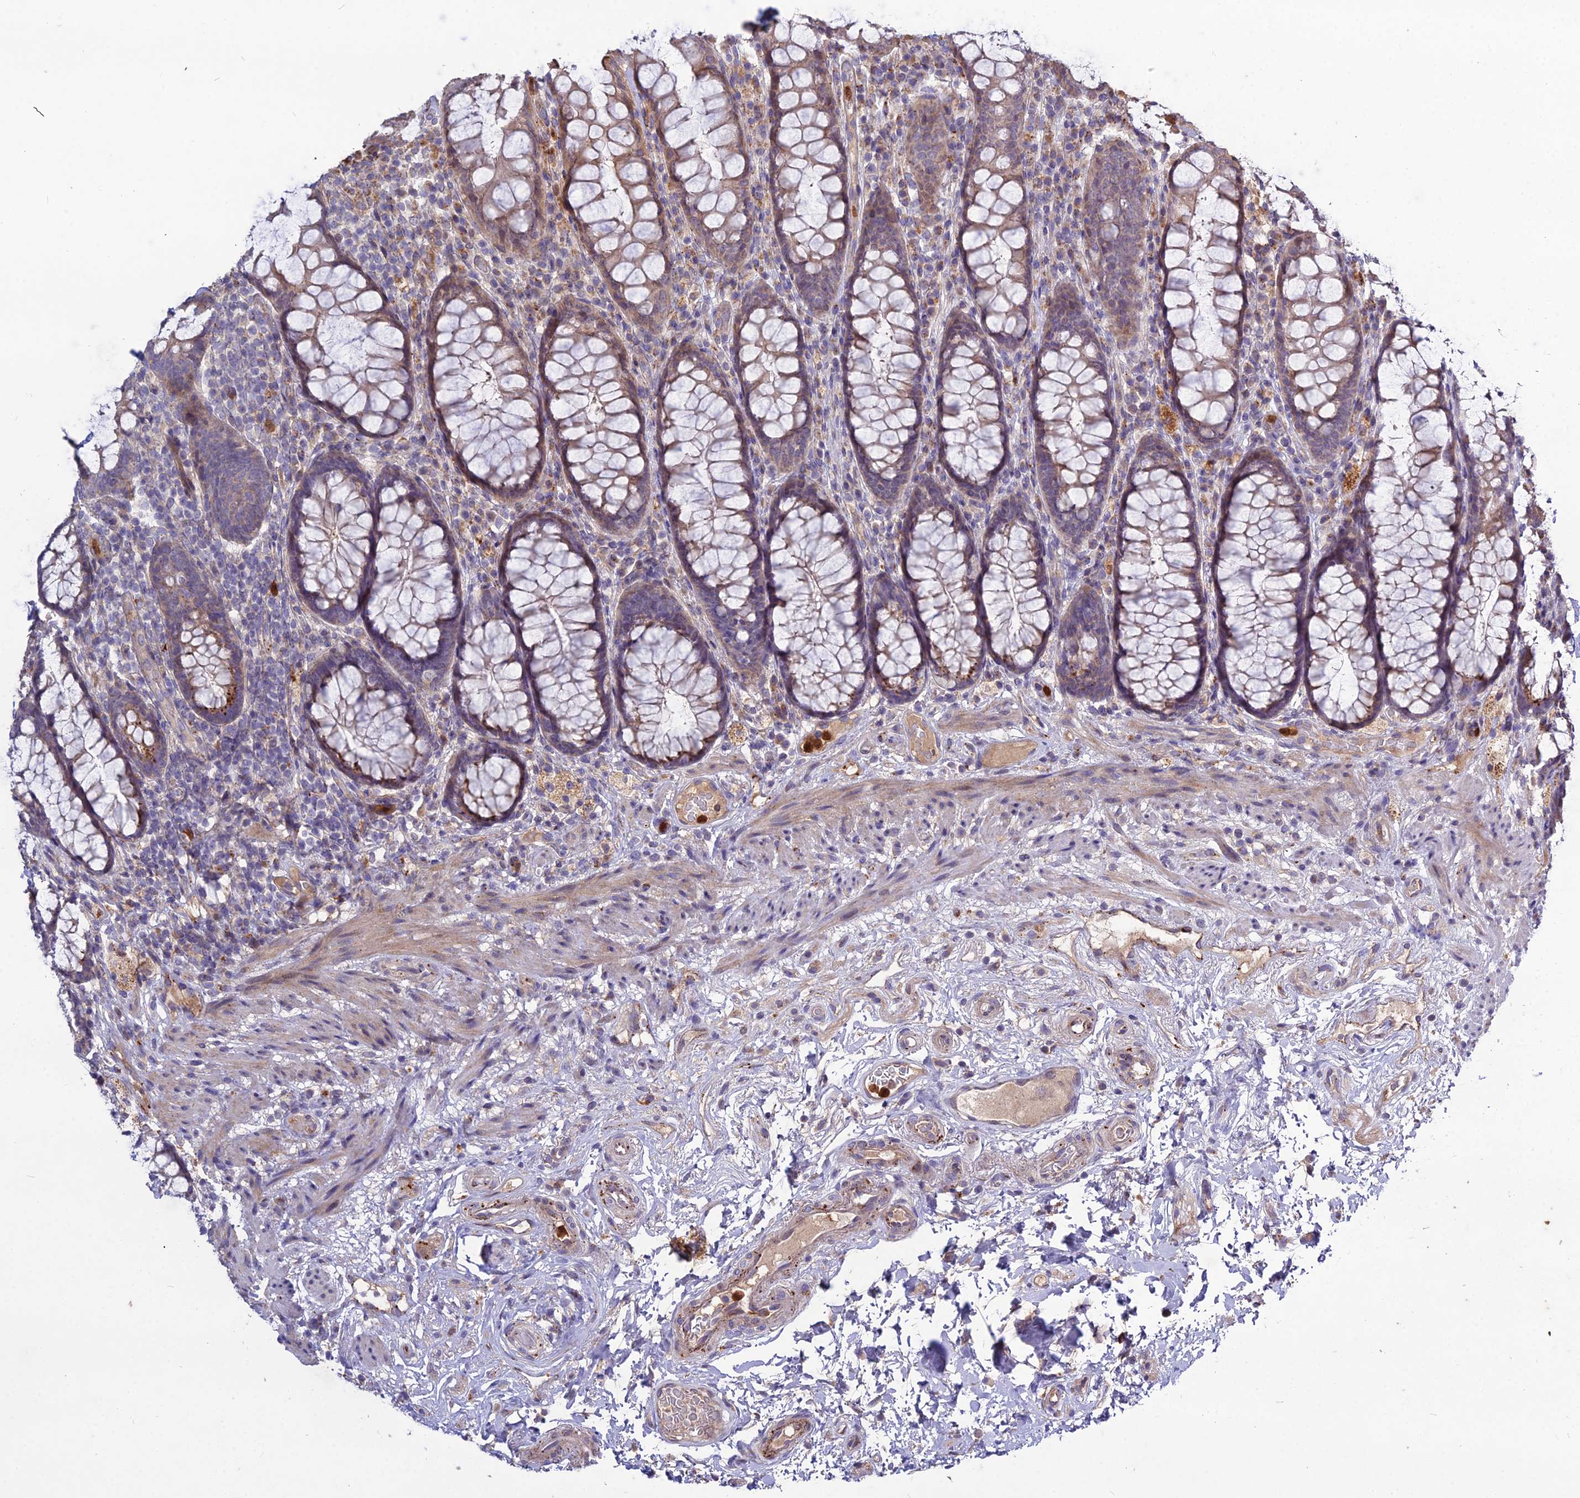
{"staining": {"intensity": "weak", "quantity": "25%-75%", "location": "cytoplasmic/membranous"}, "tissue": "rectum", "cell_type": "Glandular cells", "image_type": "normal", "snomed": [{"axis": "morphology", "description": "Normal tissue, NOS"}, {"axis": "topography", "description": "Rectum"}], "caption": "Weak cytoplasmic/membranous staining is appreciated in about 25%-75% of glandular cells in normal rectum. The protein of interest is stained brown, and the nuclei are stained in blue (DAB IHC with brightfield microscopy, high magnification).", "gene": "EID2", "patient": {"sex": "male", "age": 83}}